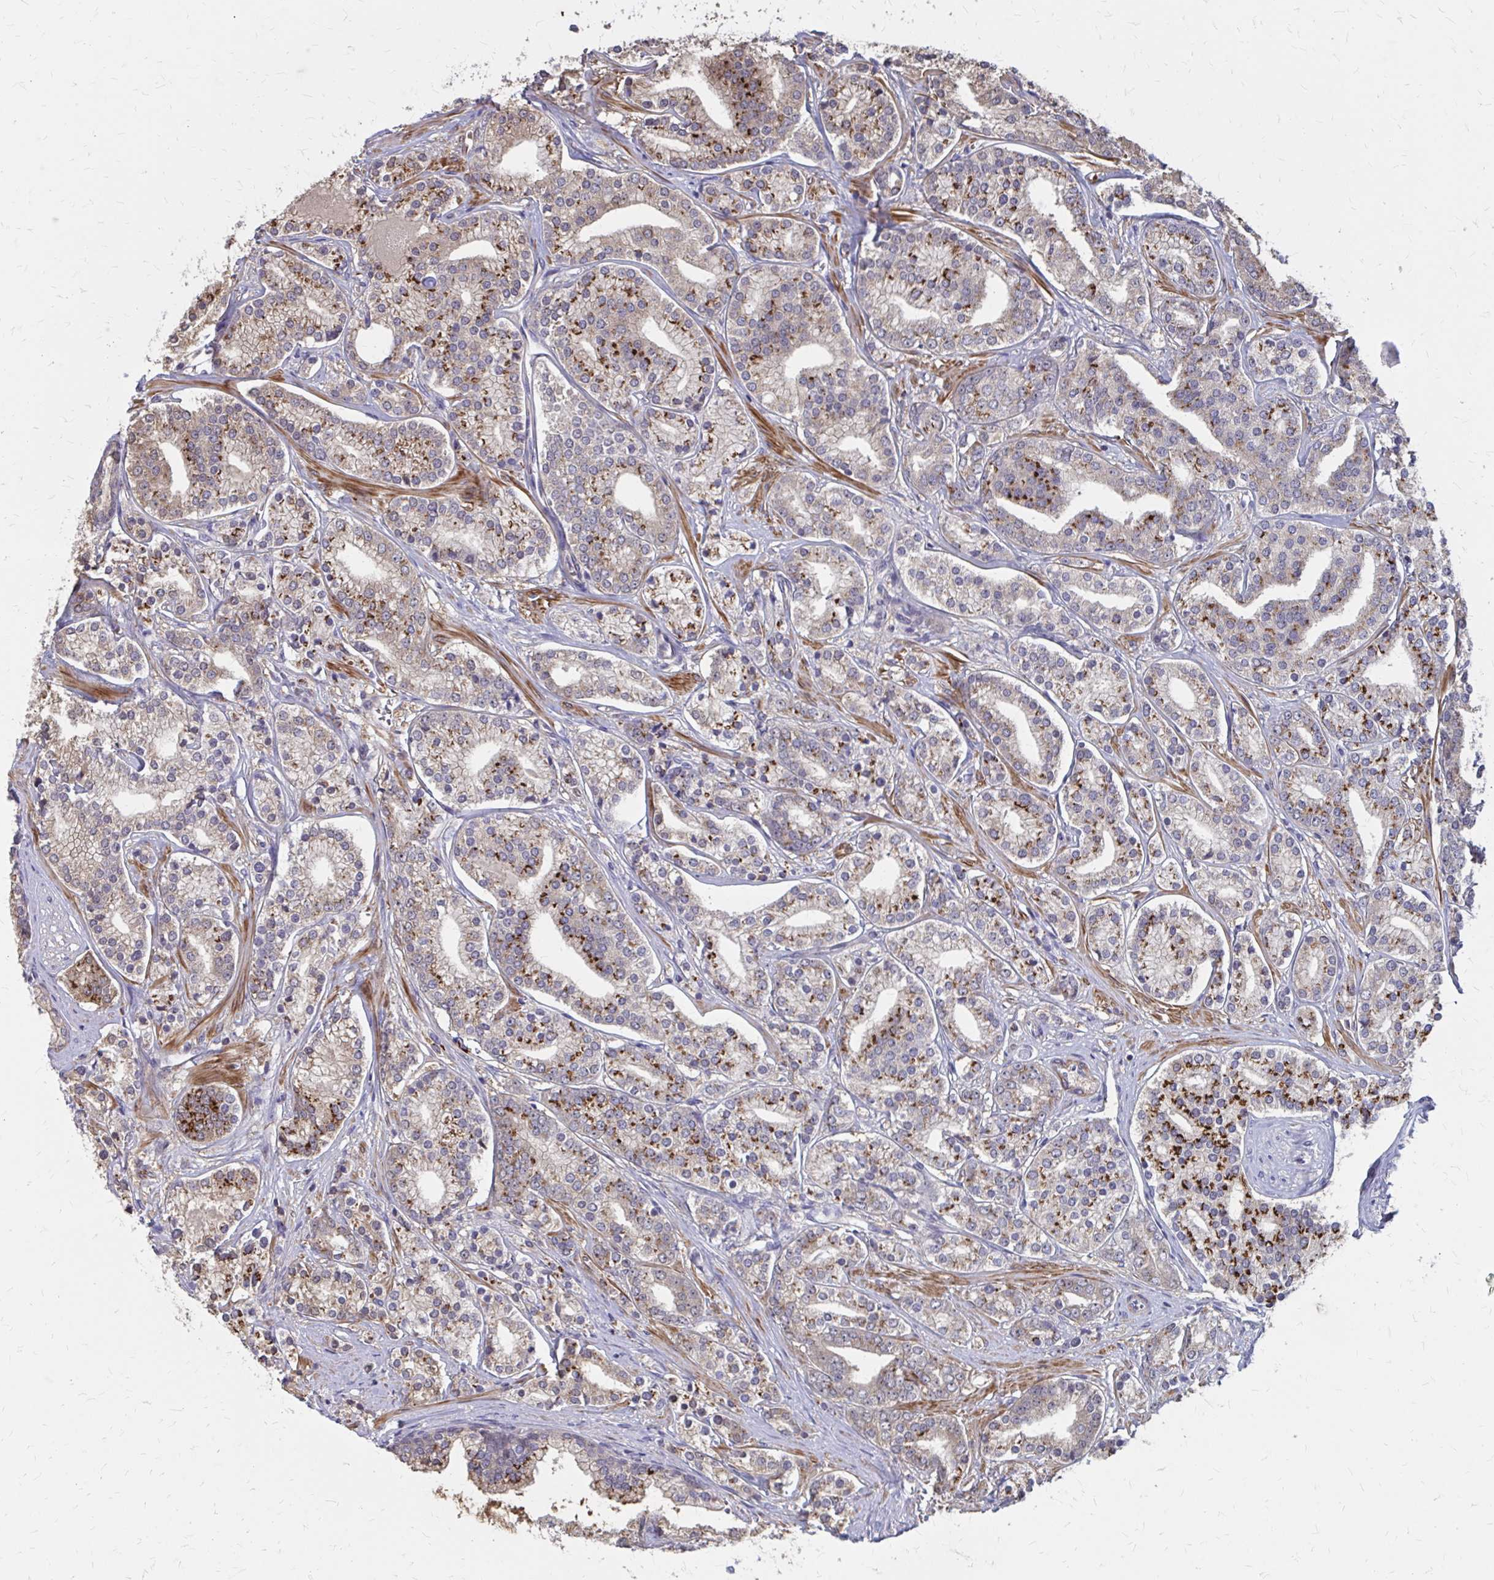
{"staining": {"intensity": "strong", "quantity": ">75%", "location": "cytoplasmic/membranous"}, "tissue": "prostate cancer", "cell_type": "Tumor cells", "image_type": "cancer", "snomed": [{"axis": "morphology", "description": "Adenocarcinoma, High grade"}, {"axis": "topography", "description": "Prostate"}], "caption": "Prostate cancer (high-grade adenocarcinoma) was stained to show a protein in brown. There is high levels of strong cytoplasmic/membranous staining in approximately >75% of tumor cells. (DAB = brown stain, brightfield microscopy at high magnification).", "gene": "IFI44L", "patient": {"sex": "male", "age": 58}}